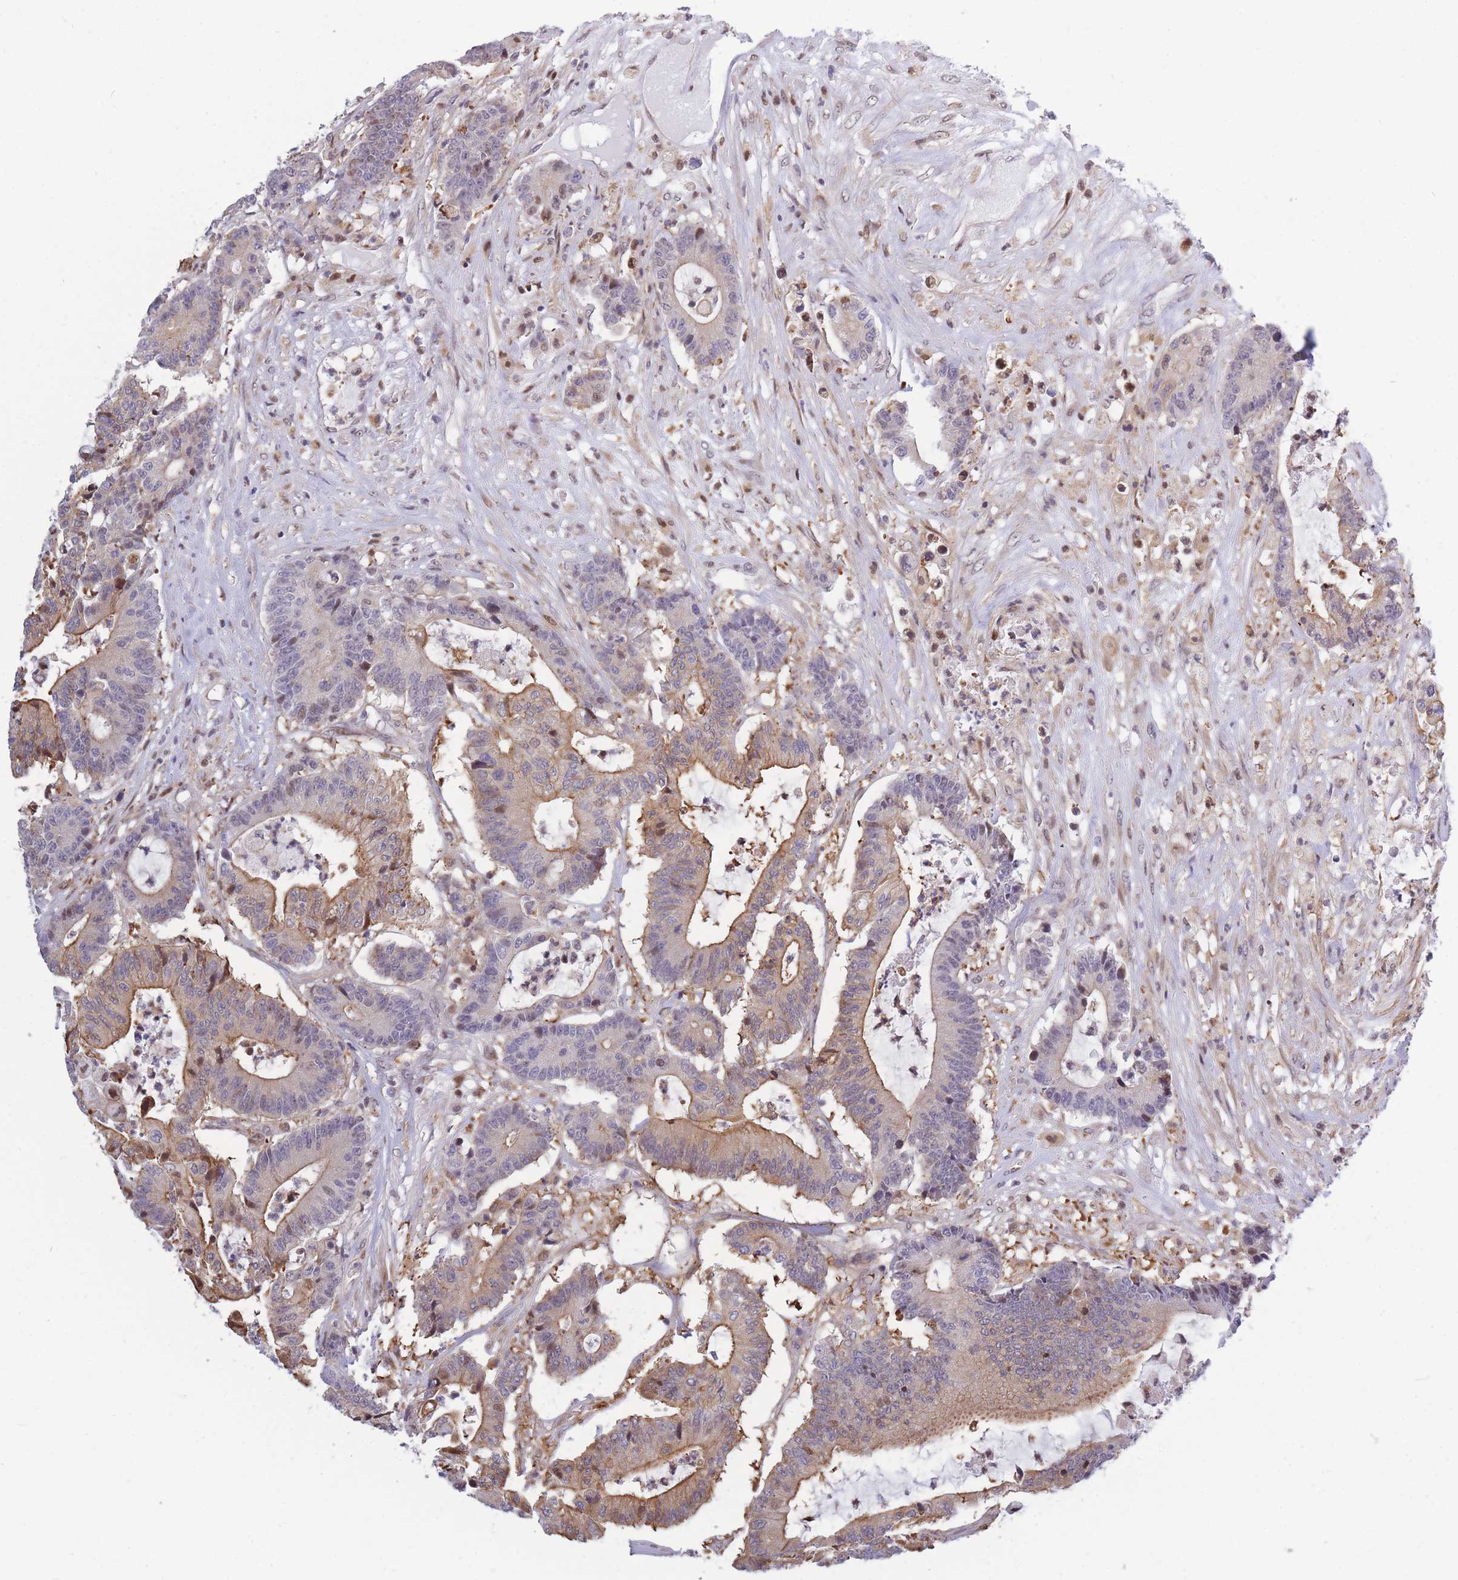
{"staining": {"intensity": "moderate", "quantity": "<25%", "location": "cytoplasmic/membranous,nuclear"}, "tissue": "colorectal cancer", "cell_type": "Tumor cells", "image_type": "cancer", "snomed": [{"axis": "morphology", "description": "Adenocarcinoma, NOS"}, {"axis": "topography", "description": "Colon"}], "caption": "High-power microscopy captured an IHC micrograph of colorectal cancer (adenocarcinoma), revealing moderate cytoplasmic/membranous and nuclear staining in approximately <25% of tumor cells.", "gene": "CRACD", "patient": {"sex": "female", "age": 84}}